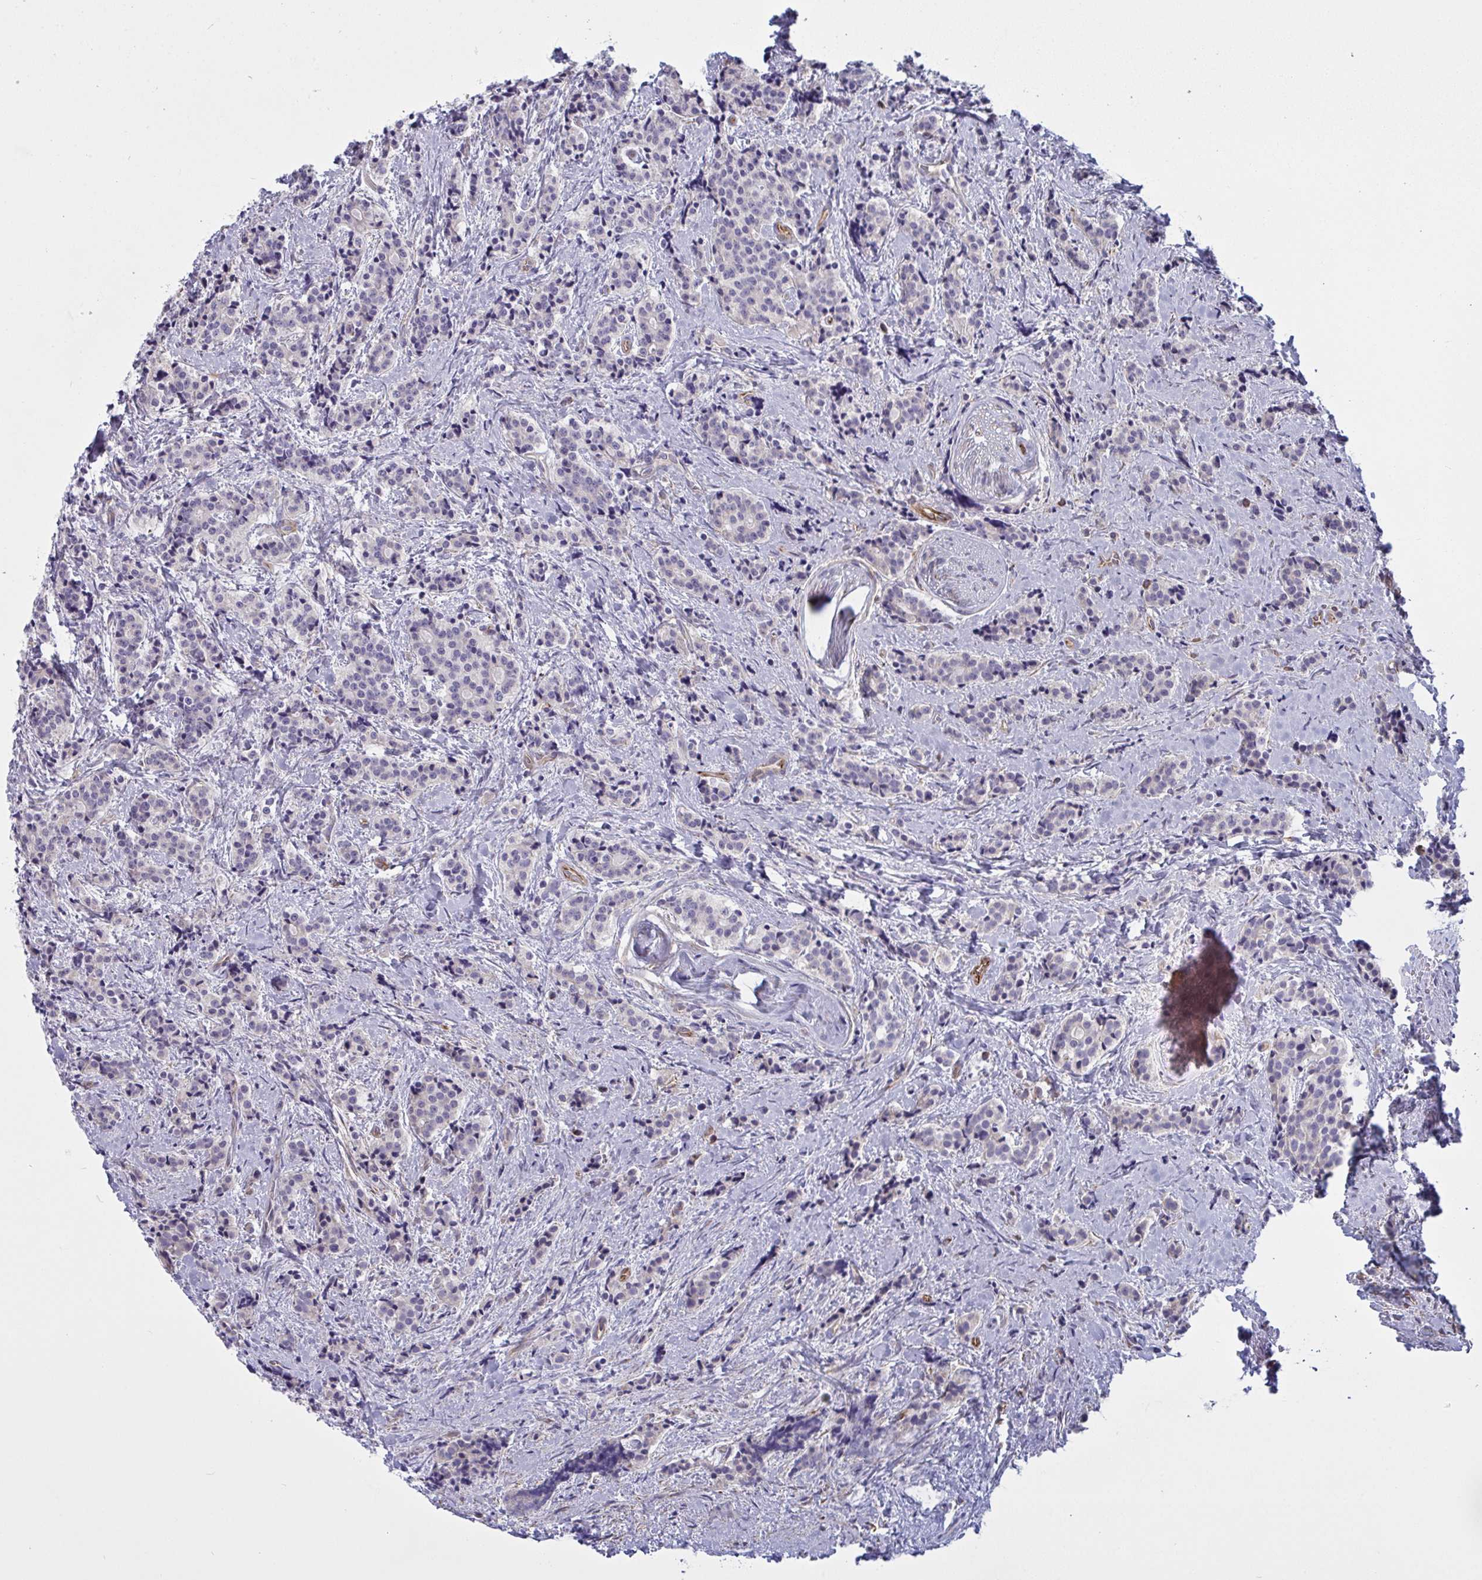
{"staining": {"intensity": "negative", "quantity": "none", "location": "none"}, "tissue": "carcinoid", "cell_type": "Tumor cells", "image_type": "cancer", "snomed": [{"axis": "morphology", "description": "Carcinoid, malignant, NOS"}, {"axis": "topography", "description": "Small intestine"}], "caption": "Immunohistochemistry photomicrograph of malignant carcinoid stained for a protein (brown), which displays no staining in tumor cells.", "gene": "DCBLD1", "patient": {"sex": "female", "age": 73}}